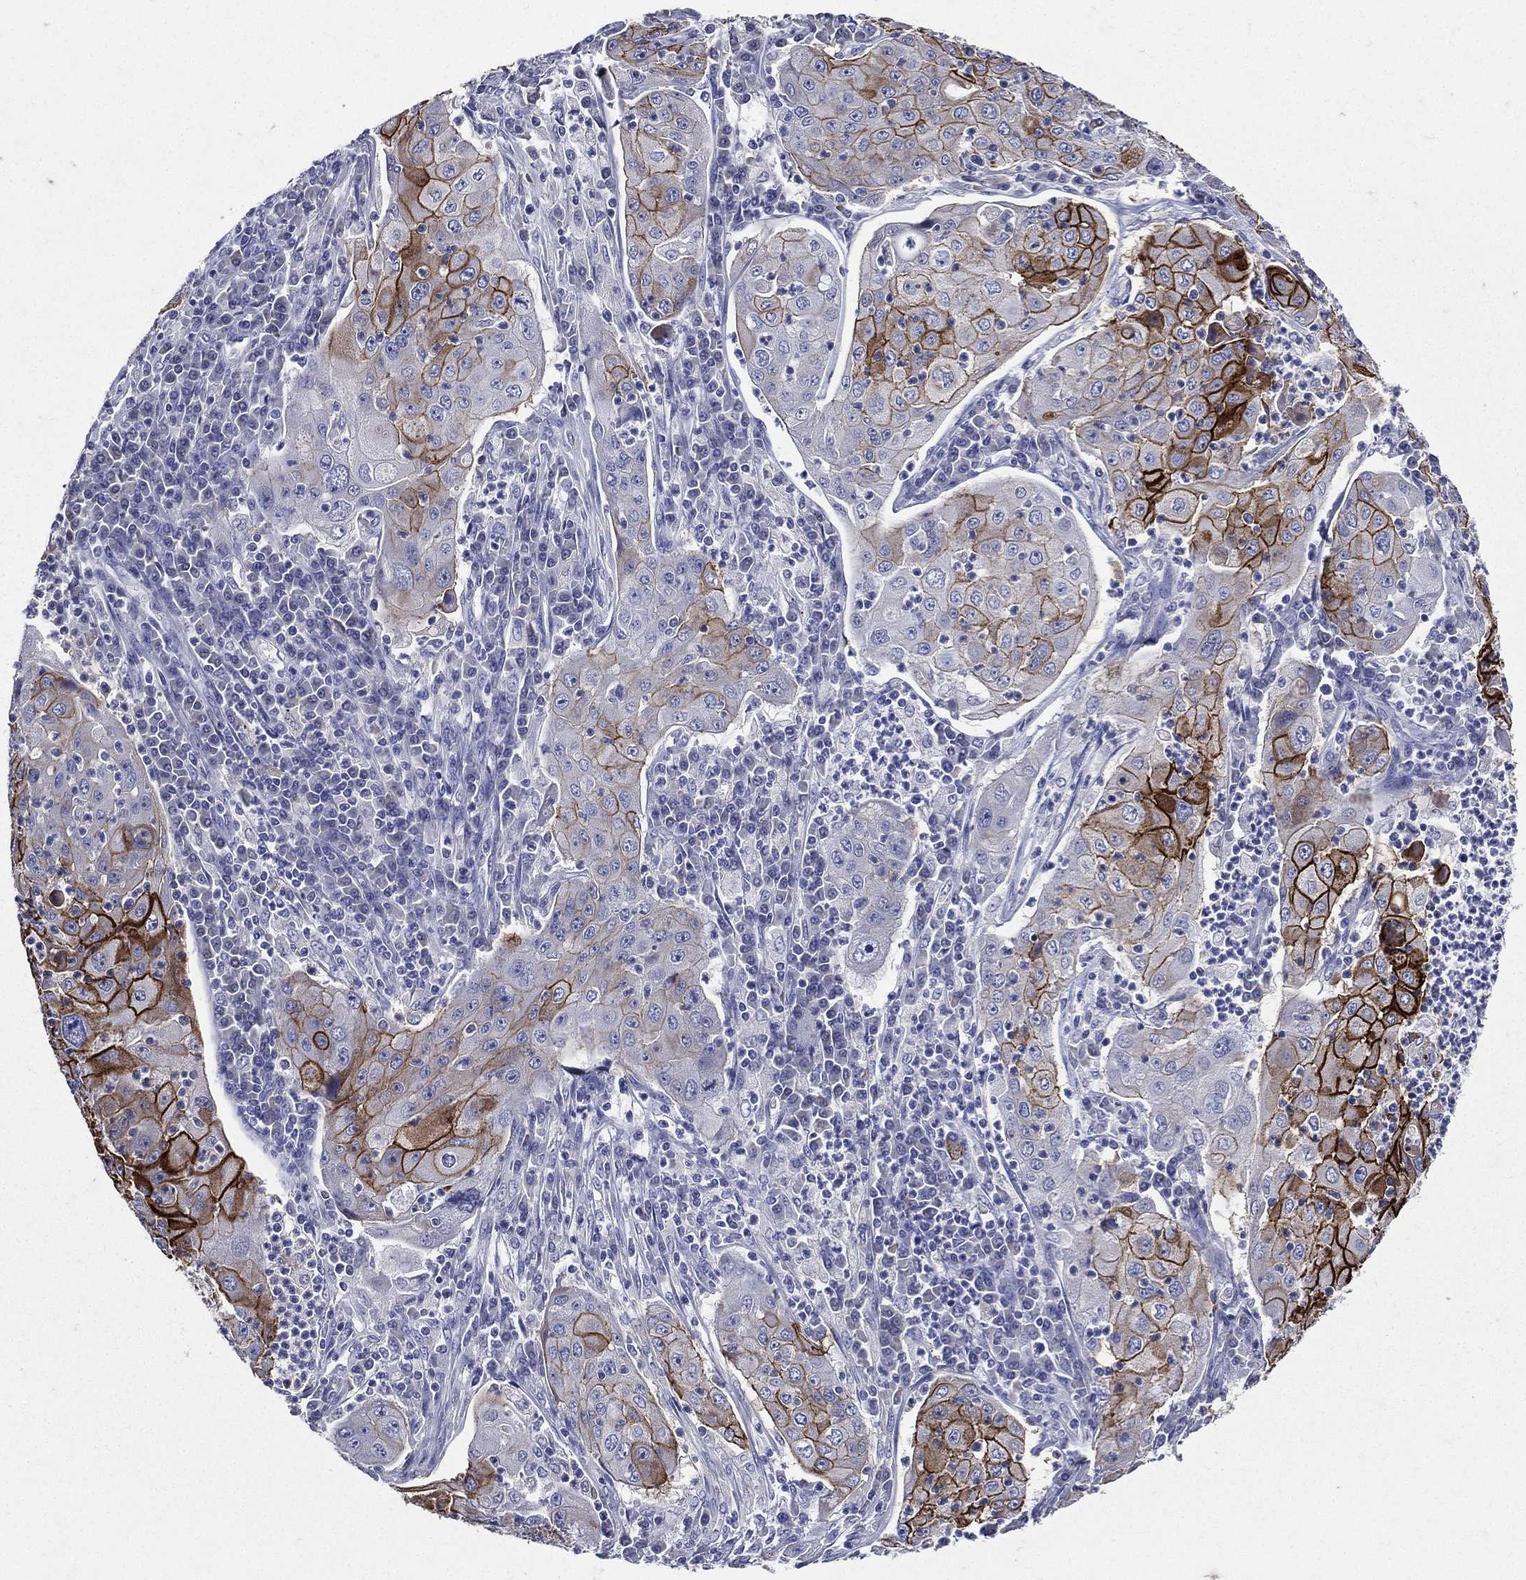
{"staining": {"intensity": "strong", "quantity": "25%-75%", "location": "cytoplasmic/membranous"}, "tissue": "lung cancer", "cell_type": "Tumor cells", "image_type": "cancer", "snomed": [{"axis": "morphology", "description": "Squamous cell carcinoma, NOS"}, {"axis": "topography", "description": "Lung"}], "caption": "Lung cancer (squamous cell carcinoma) was stained to show a protein in brown. There is high levels of strong cytoplasmic/membranous staining in about 25%-75% of tumor cells.", "gene": "TGM1", "patient": {"sex": "female", "age": 59}}